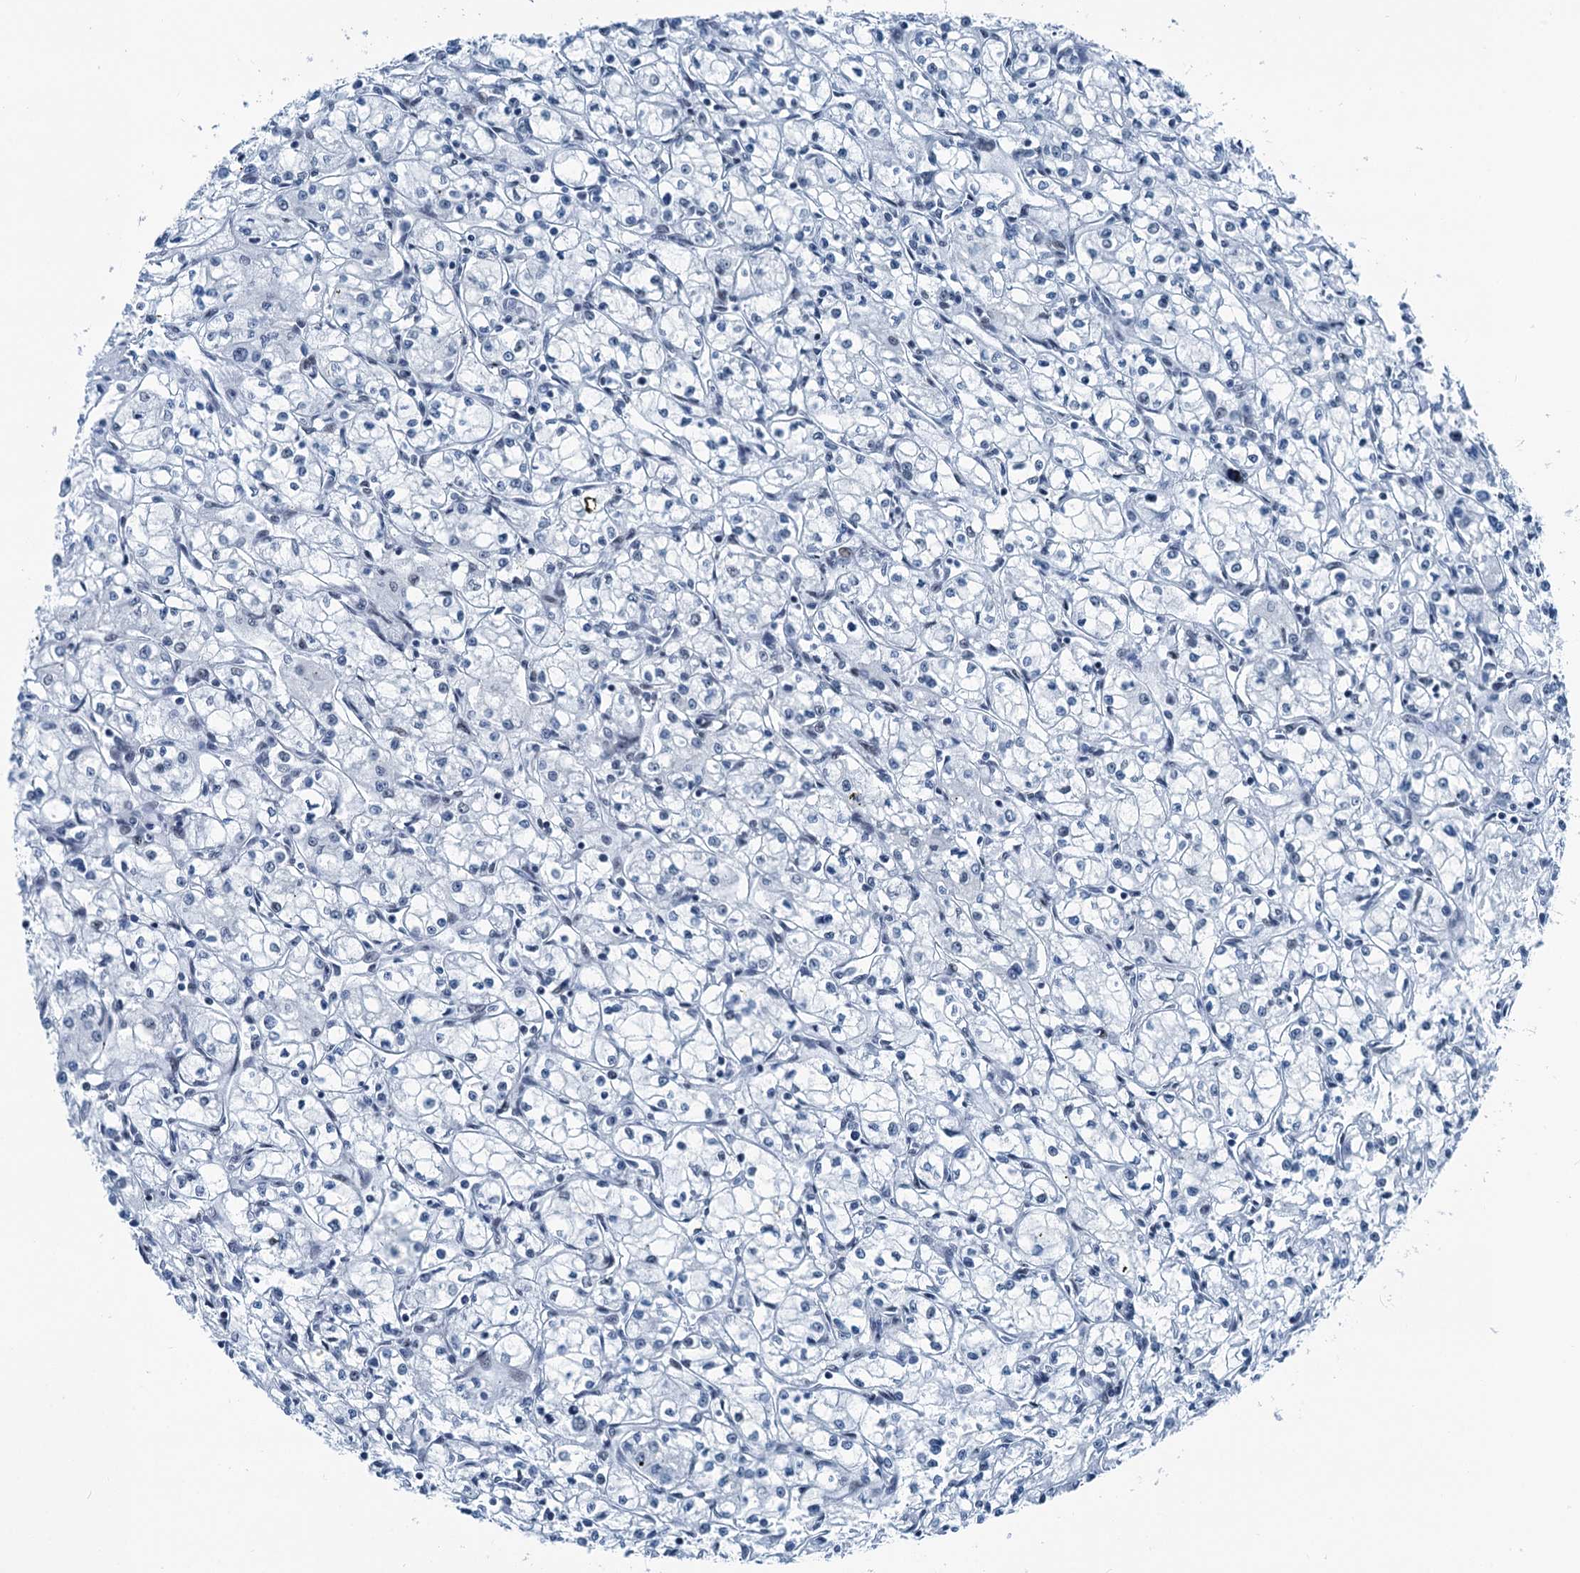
{"staining": {"intensity": "negative", "quantity": "none", "location": "none"}, "tissue": "renal cancer", "cell_type": "Tumor cells", "image_type": "cancer", "snomed": [{"axis": "morphology", "description": "Adenocarcinoma, NOS"}, {"axis": "topography", "description": "Kidney"}], "caption": "This is an immunohistochemistry histopathology image of renal cancer. There is no expression in tumor cells.", "gene": "TRPT1", "patient": {"sex": "male", "age": 59}}